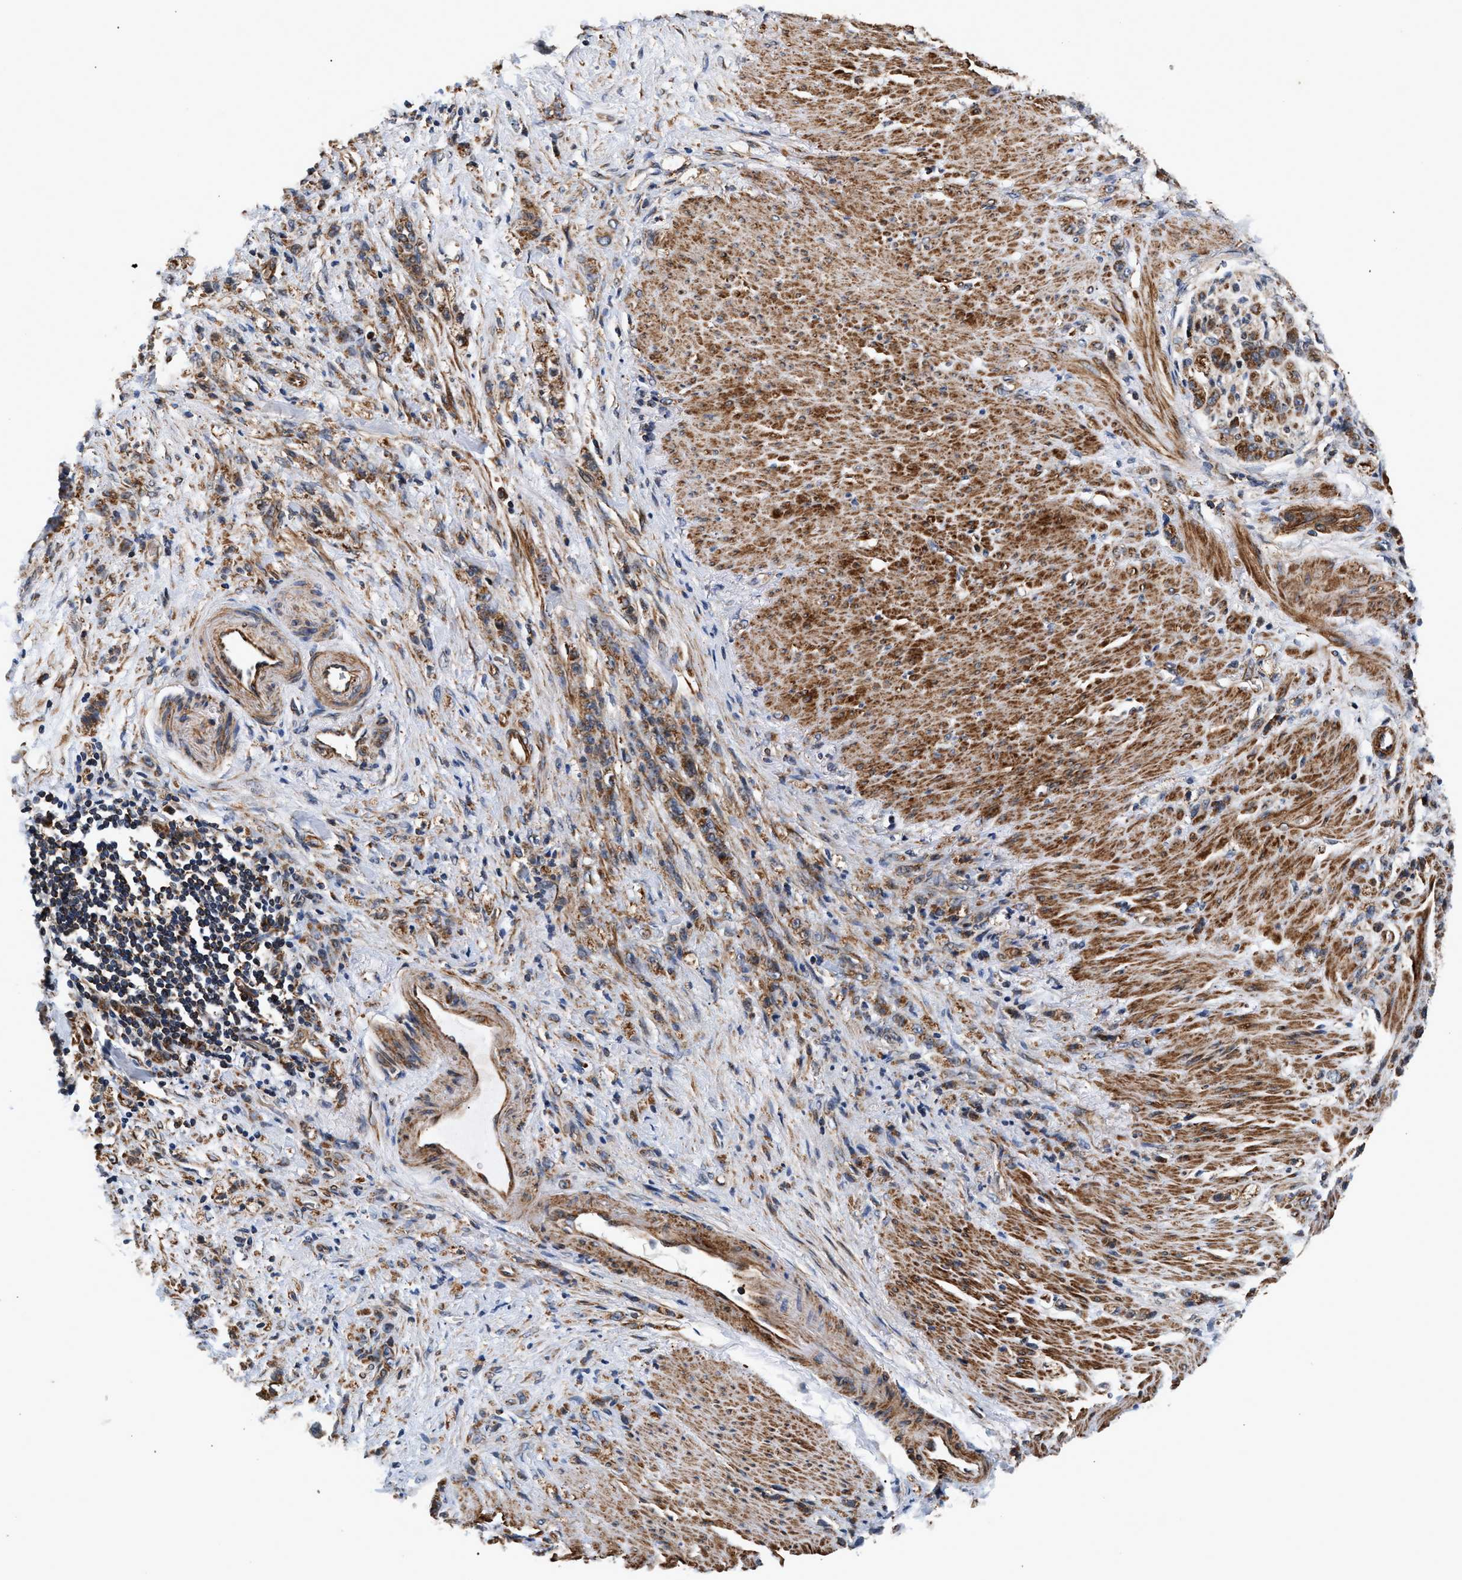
{"staining": {"intensity": "moderate", "quantity": ">75%", "location": "cytoplasmic/membranous"}, "tissue": "stomach cancer", "cell_type": "Tumor cells", "image_type": "cancer", "snomed": [{"axis": "morphology", "description": "Adenocarcinoma, NOS"}, {"axis": "topography", "description": "Stomach"}], "caption": "Protein expression analysis of human adenocarcinoma (stomach) reveals moderate cytoplasmic/membranous expression in about >75% of tumor cells.", "gene": "SGK1", "patient": {"sex": "male", "age": 82}}